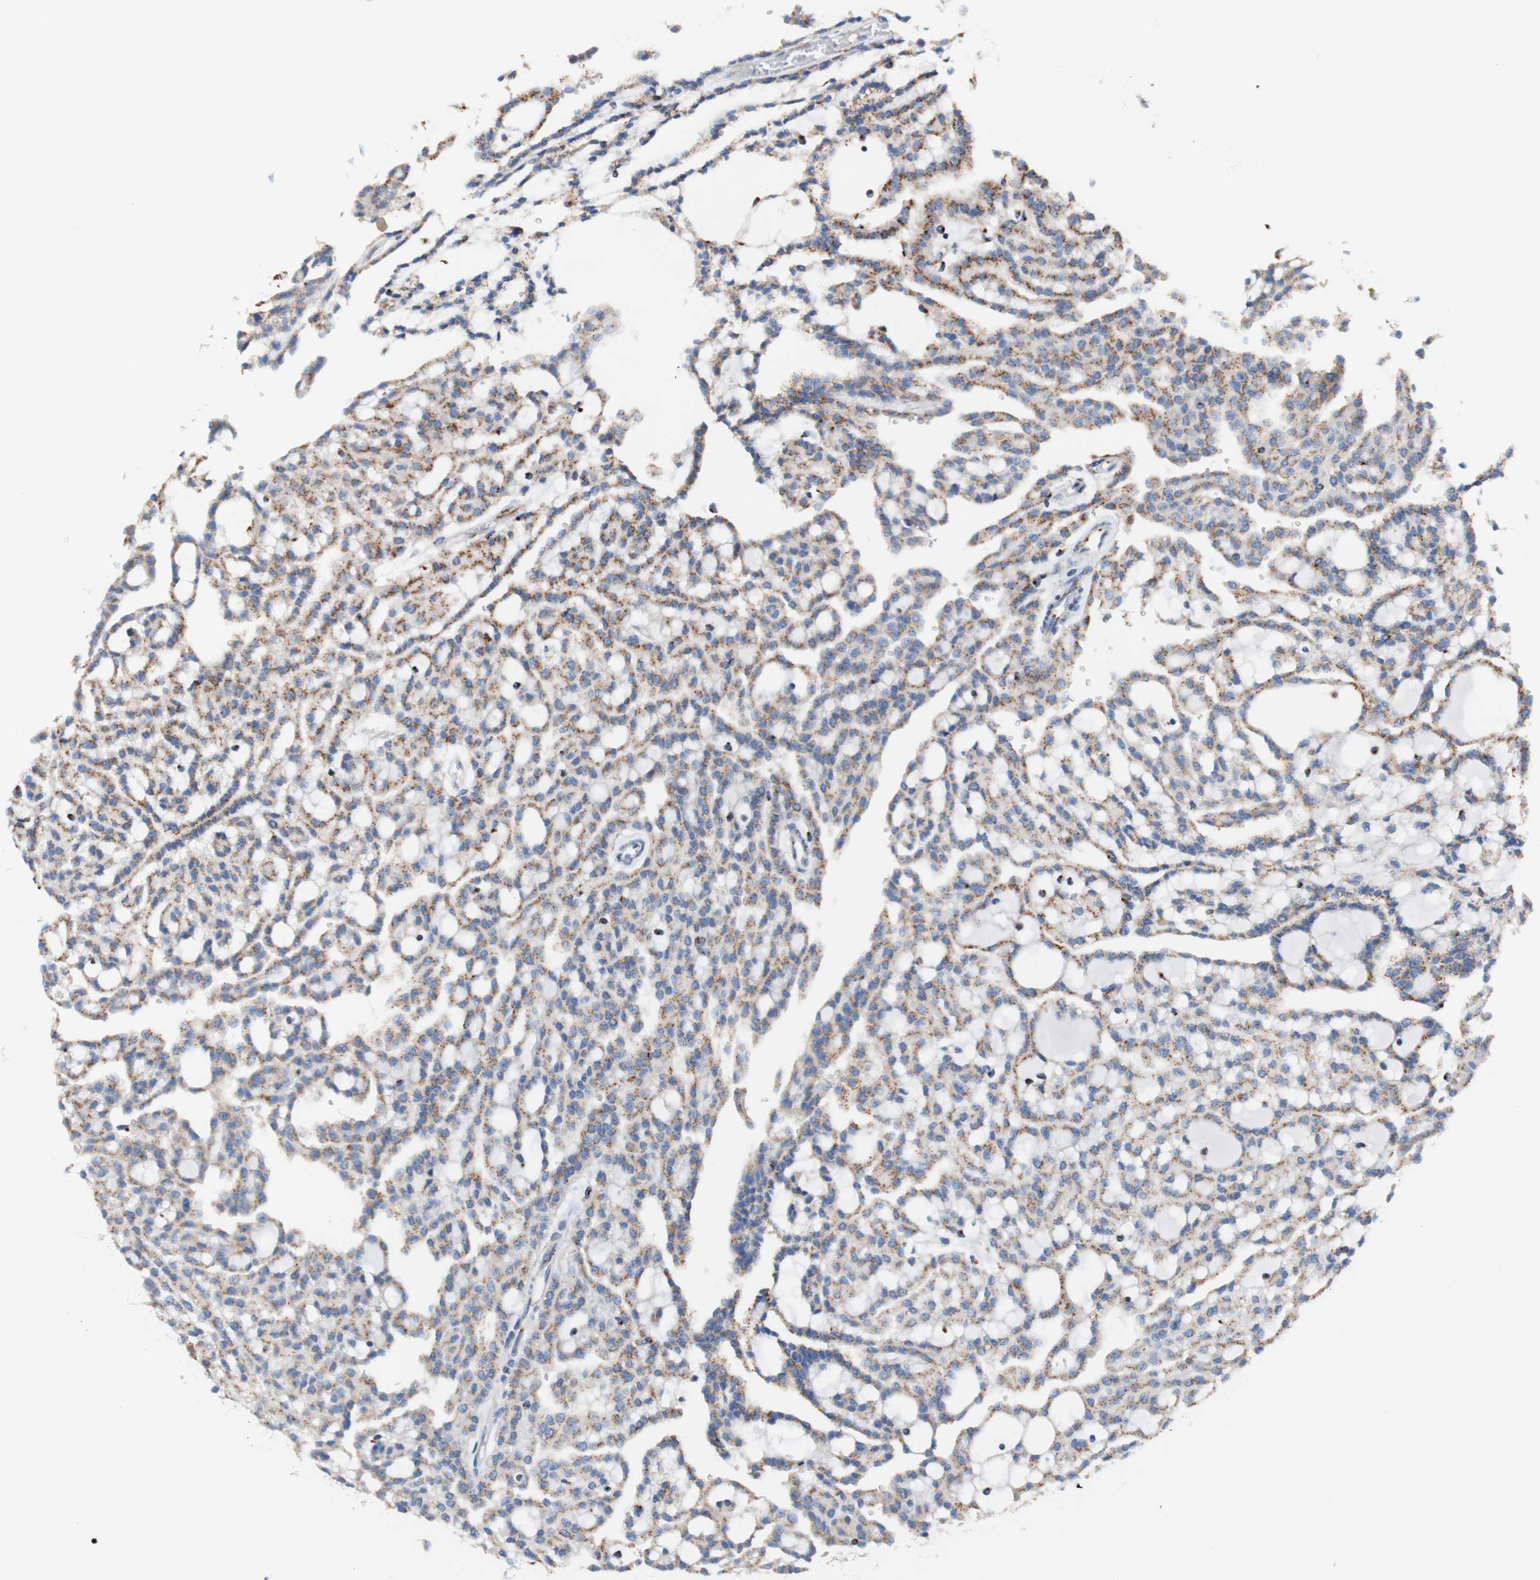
{"staining": {"intensity": "moderate", "quantity": "25%-75%", "location": "cytoplasmic/membranous"}, "tissue": "renal cancer", "cell_type": "Tumor cells", "image_type": "cancer", "snomed": [{"axis": "morphology", "description": "Adenocarcinoma, NOS"}, {"axis": "topography", "description": "Kidney"}], "caption": "Immunohistochemical staining of adenocarcinoma (renal) reveals medium levels of moderate cytoplasmic/membranous protein positivity in approximately 25%-75% of tumor cells. (brown staining indicates protein expression, while blue staining denotes nuclei).", "gene": "GALNT2", "patient": {"sex": "male", "age": 63}}